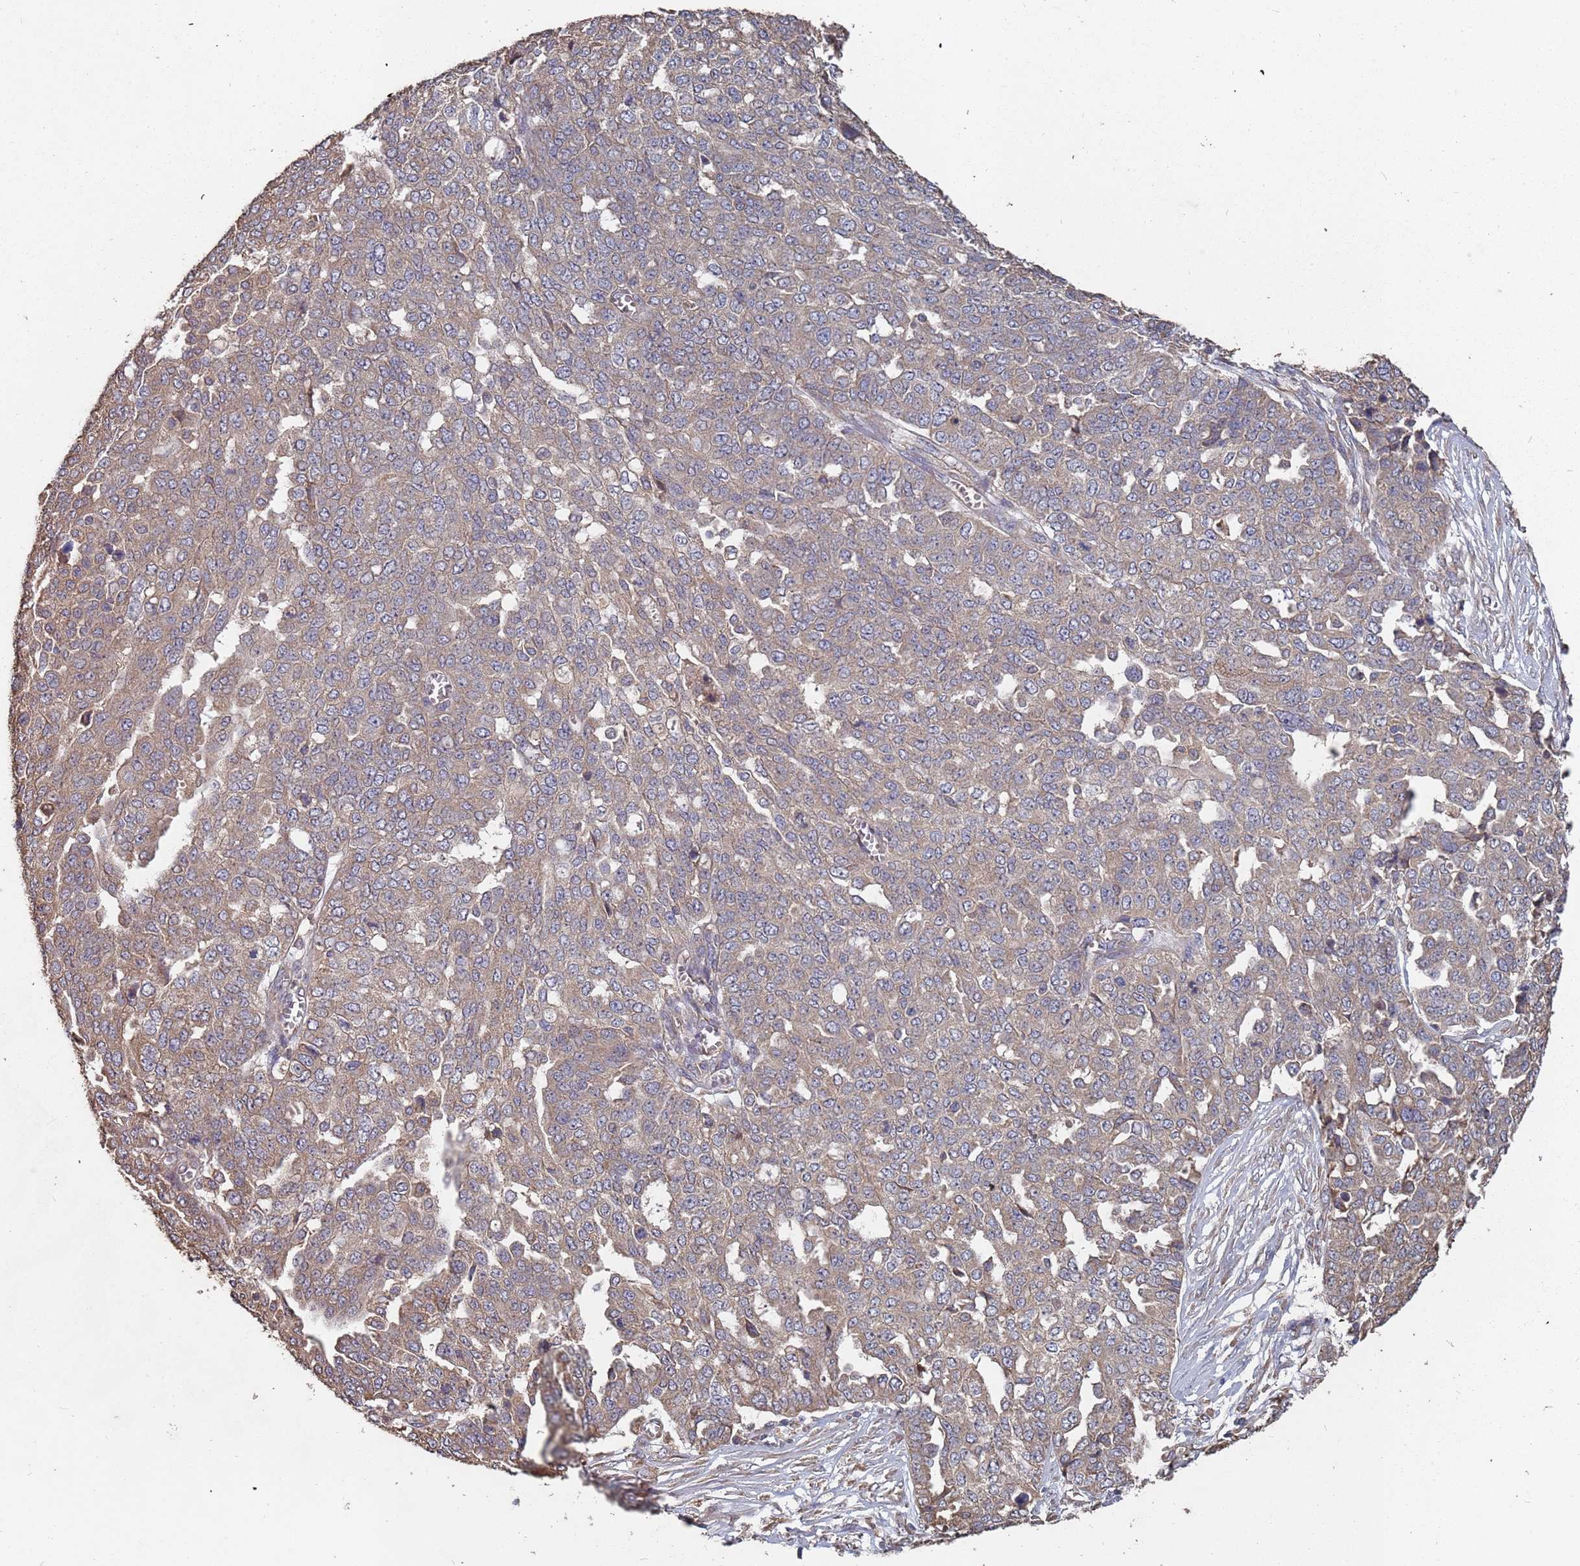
{"staining": {"intensity": "moderate", "quantity": "<25%", "location": "cytoplasmic/membranous"}, "tissue": "ovarian cancer", "cell_type": "Tumor cells", "image_type": "cancer", "snomed": [{"axis": "morphology", "description": "Cystadenocarcinoma, serous, NOS"}, {"axis": "topography", "description": "Soft tissue"}, {"axis": "topography", "description": "Ovary"}], "caption": "Immunohistochemical staining of human ovarian serous cystadenocarcinoma displays low levels of moderate cytoplasmic/membranous protein expression in approximately <25% of tumor cells.", "gene": "ATG5", "patient": {"sex": "female", "age": 57}}